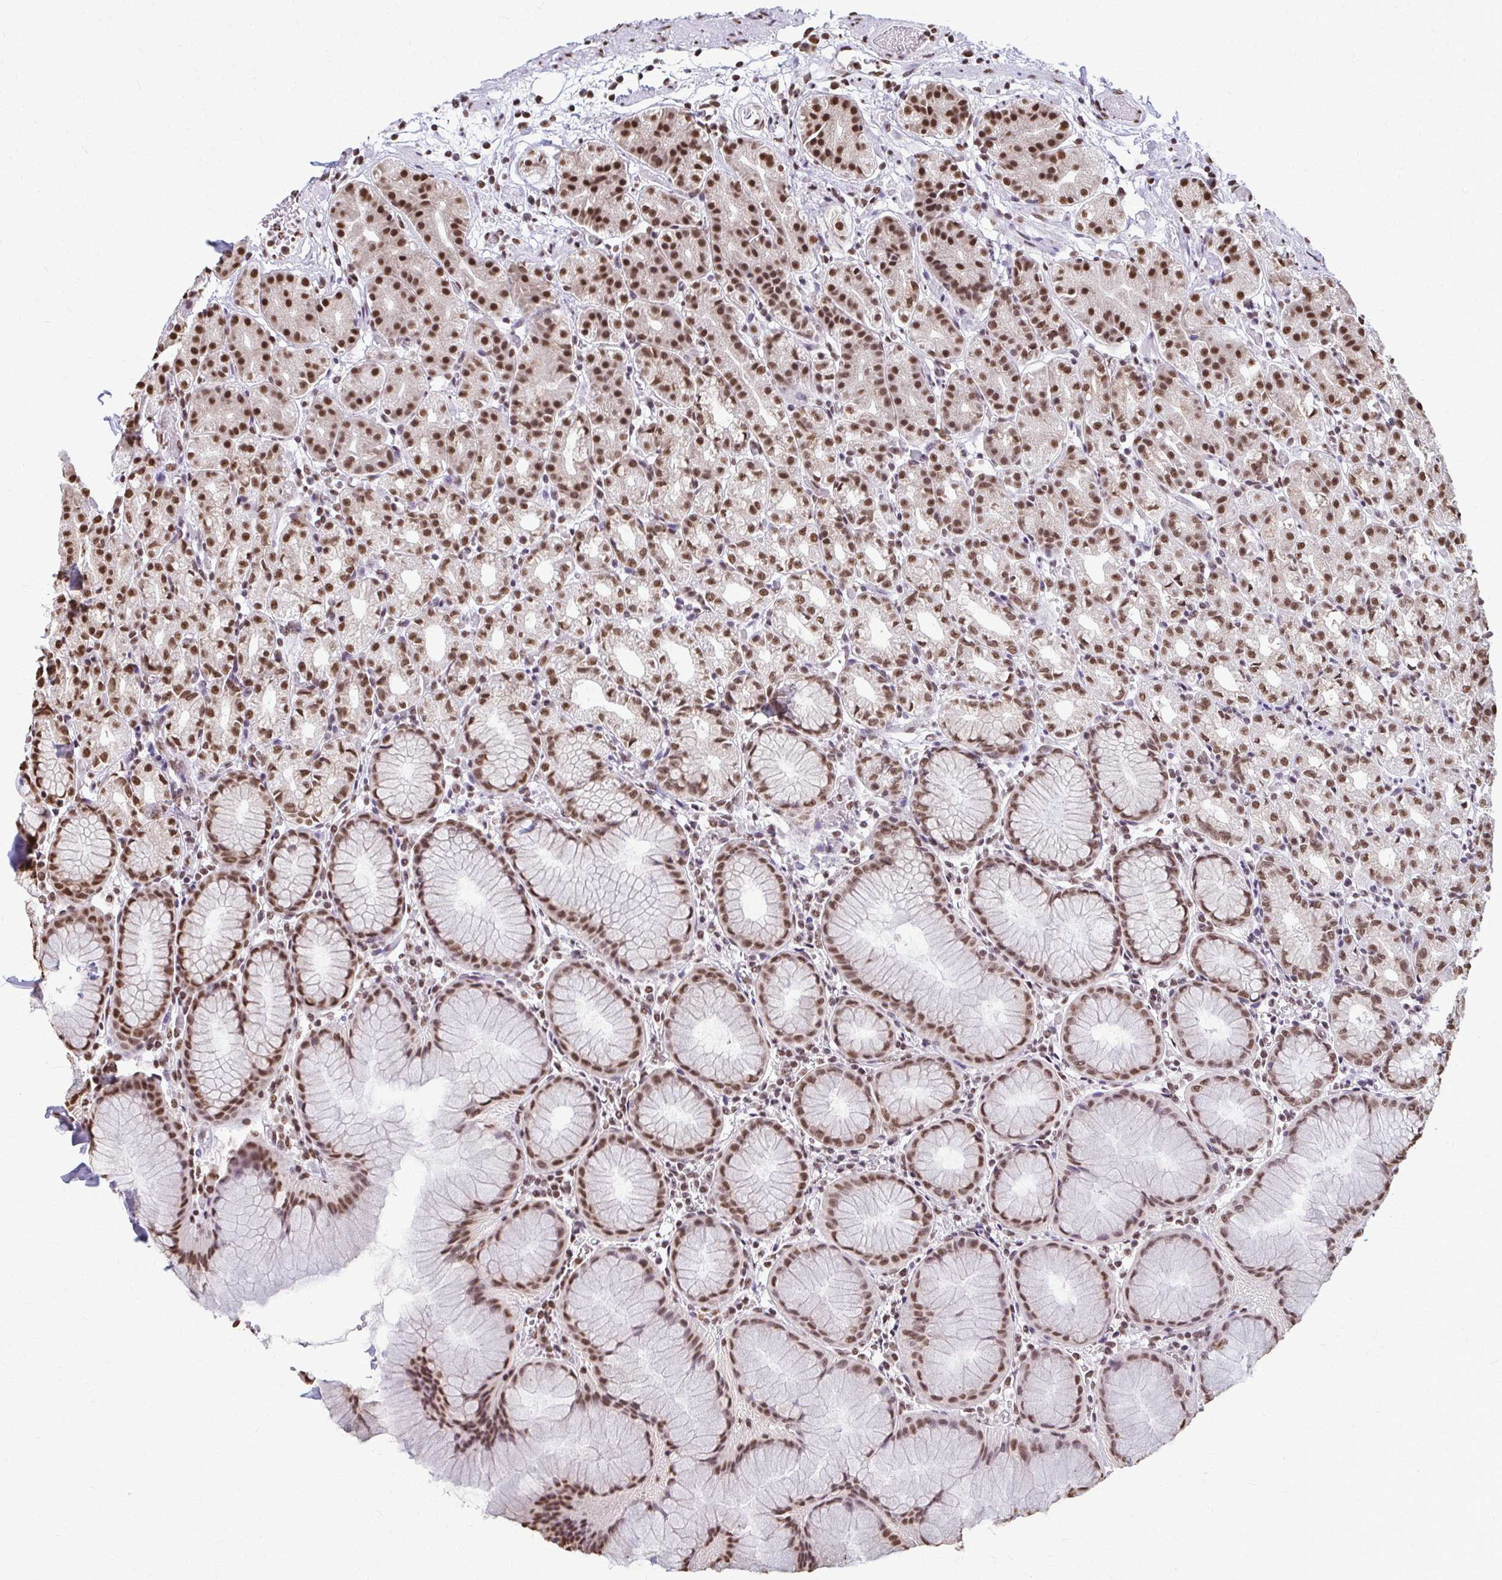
{"staining": {"intensity": "moderate", "quantity": ">75%", "location": "nuclear"}, "tissue": "stomach", "cell_type": "Glandular cells", "image_type": "normal", "snomed": [{"axis": "morphology", "description": "Normal tissue, NOS"}, {"axis": "topography", "description": "Stomach"}], "caption": "Moderate nuclear staining for a protein is appreciated in about >75% of glandular cells of normal stomach using immunohistochemistry (IHC).", "gene": "SNRPA", "patient": {"sex": "female", "age": 57}}